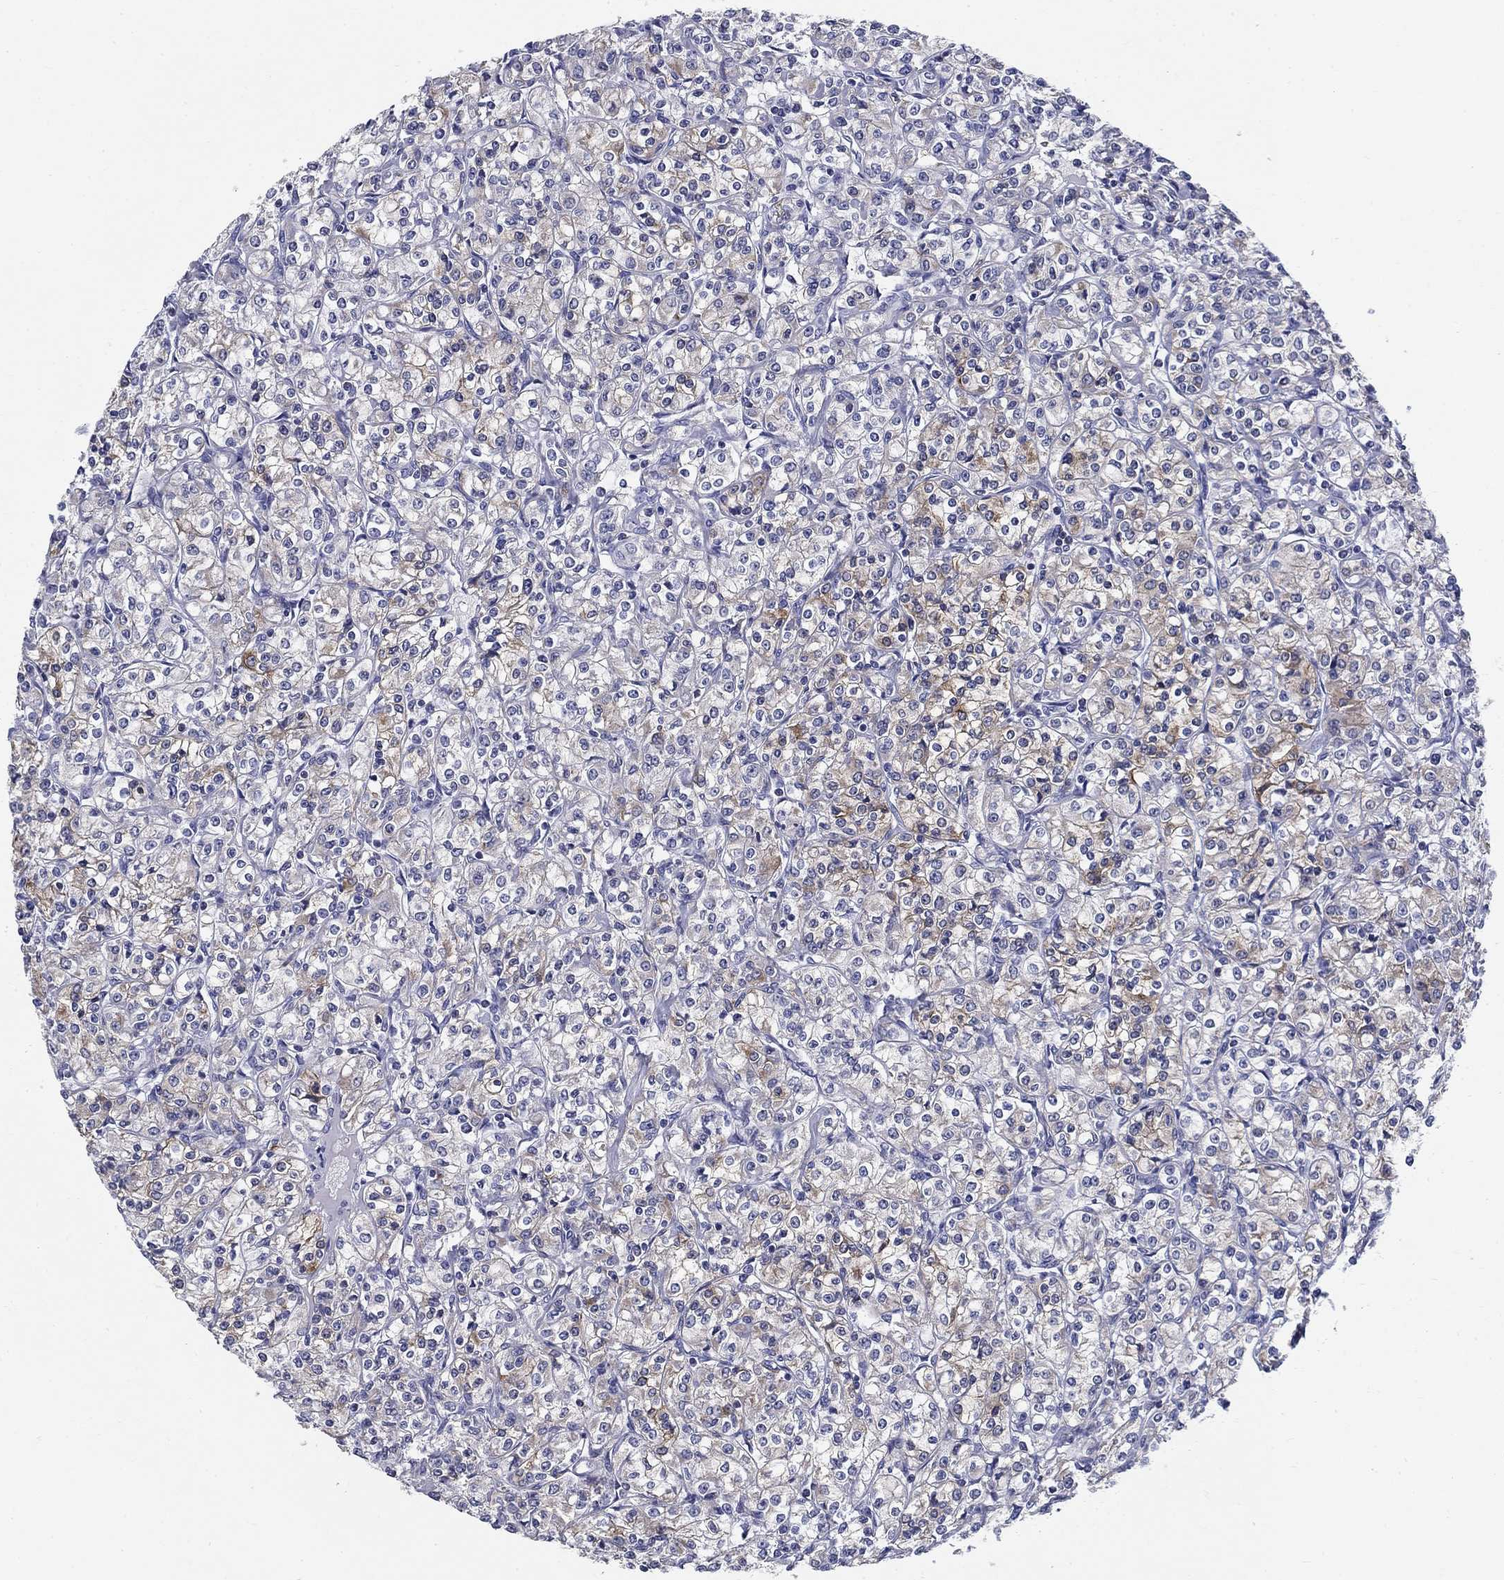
{"staining": {"intensity": "moderate", "quantity": "<25%", "location": "cytoplasmic/membranous"}, "tissue": "renal cancer", "cell_type": "Tumor cells", "image_type": "cancer", "snomed": [{"axis": "morphology", "description": "Adenocarcinoma, NOS"}, {"axis": "topography", "description": "Kidney"}], "caption": "High-power microscopy captured an immunohistochemistry (IHC) micrograph of renal adenocarcinoma, revealing moderate cytoplasmic/membranous positivity in approximately <25% of tumor cells.", "gene": "UPB1", "patient": {"sex": "male", "age": 77}}